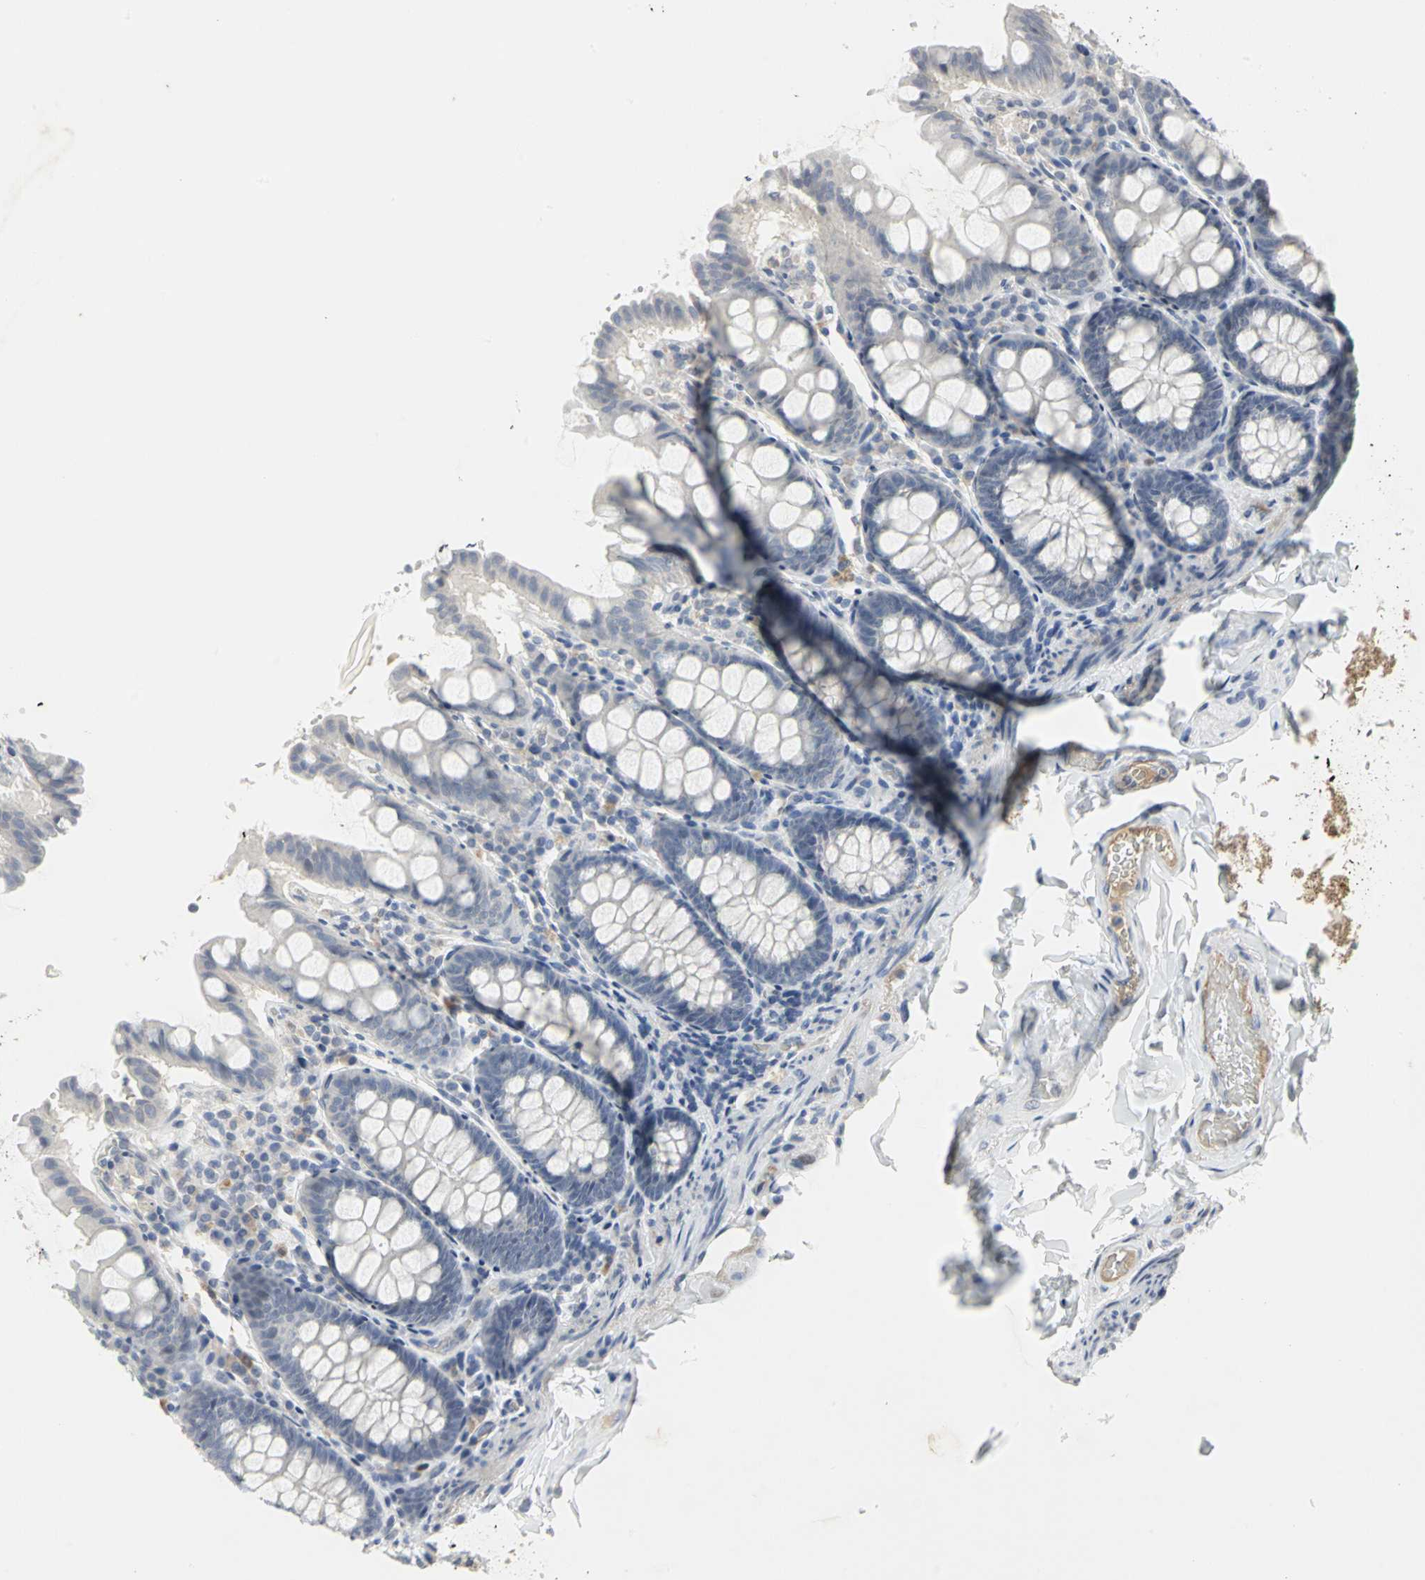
{"staining": {"intensity": "negative", "quantity": "none", "location": "none"}, "tissue": "colon", "cell_type": "Endothelial cells", "image_type": "normal", "snomed": [{"axis": "morphology", "description": "Normal tissue, NOS"}, {"axis": "topography", "description": "Colon"}], "caption": "Immunohistochemistry (IHC) of unremarkable colon demonstrates no expression in endothelial cells. (DAB (3,3'-diaminobenzidine) immunohistochemistry (IHC) visualized using brightfield microscopy, high magnification).", "gene": "ZIC1", "patient": {"sex": "female", "age": 61}}